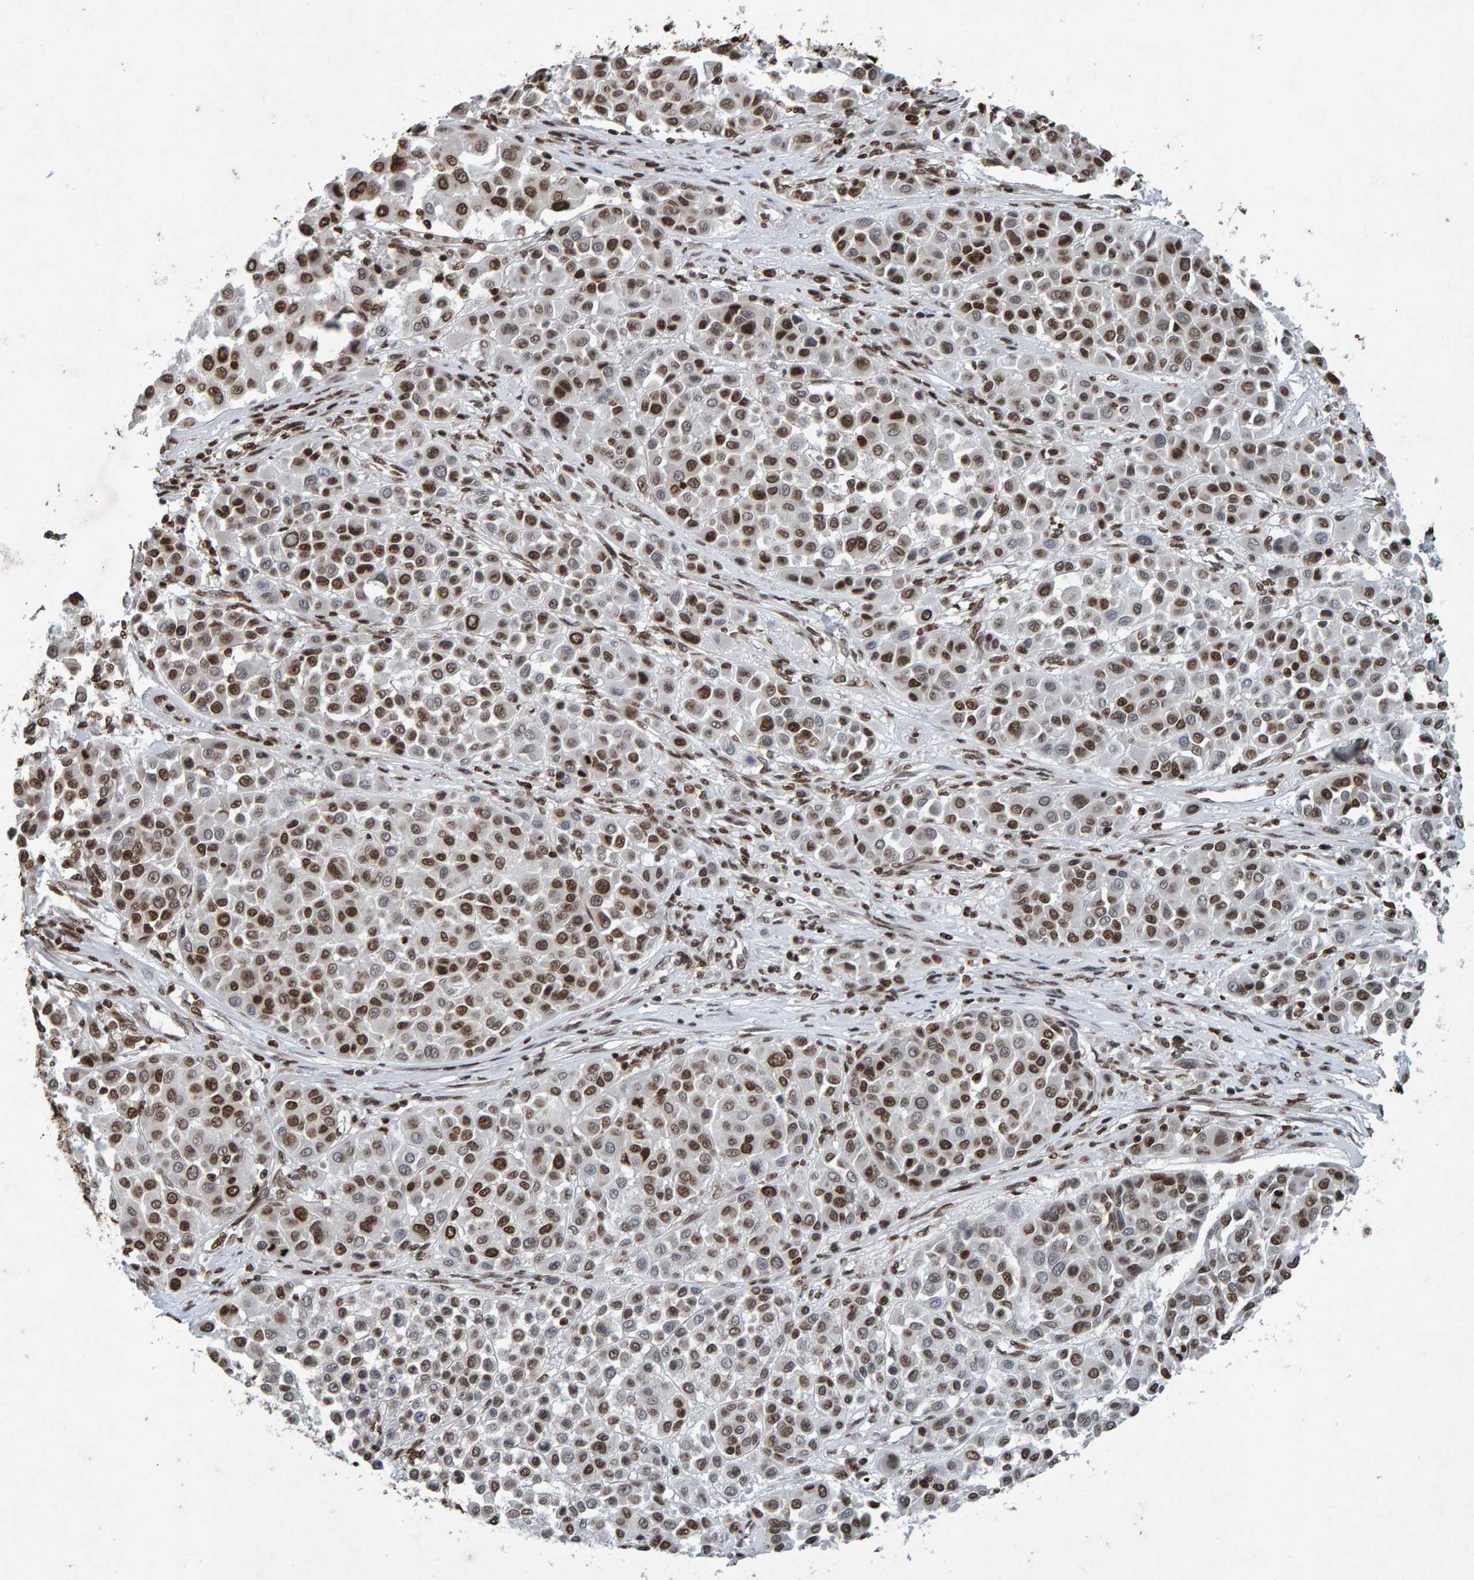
{"staining": {"intensity": "strong", "quantity": "25%-75%", "location": "nuclear"}, "tissue": "melanoma", "cell_type": "Tumor cells", "image_type": "cancer", "snomed": [{"axis": "morphology", "description": "Malignant melanoma, Metastatic site"}, {"axis": "topography", "description": "Soft tissue"}], "caption": "A brown stain labels strong nuclear positivity of a protein in melanoma tumor cells. The staining was performed using DAB, with brown indicating positive protein expression. Nuclei are stained blue with hematoxylin.", "gene": "H2AZ1", "patient": {"sex": "male", "age": 41}}